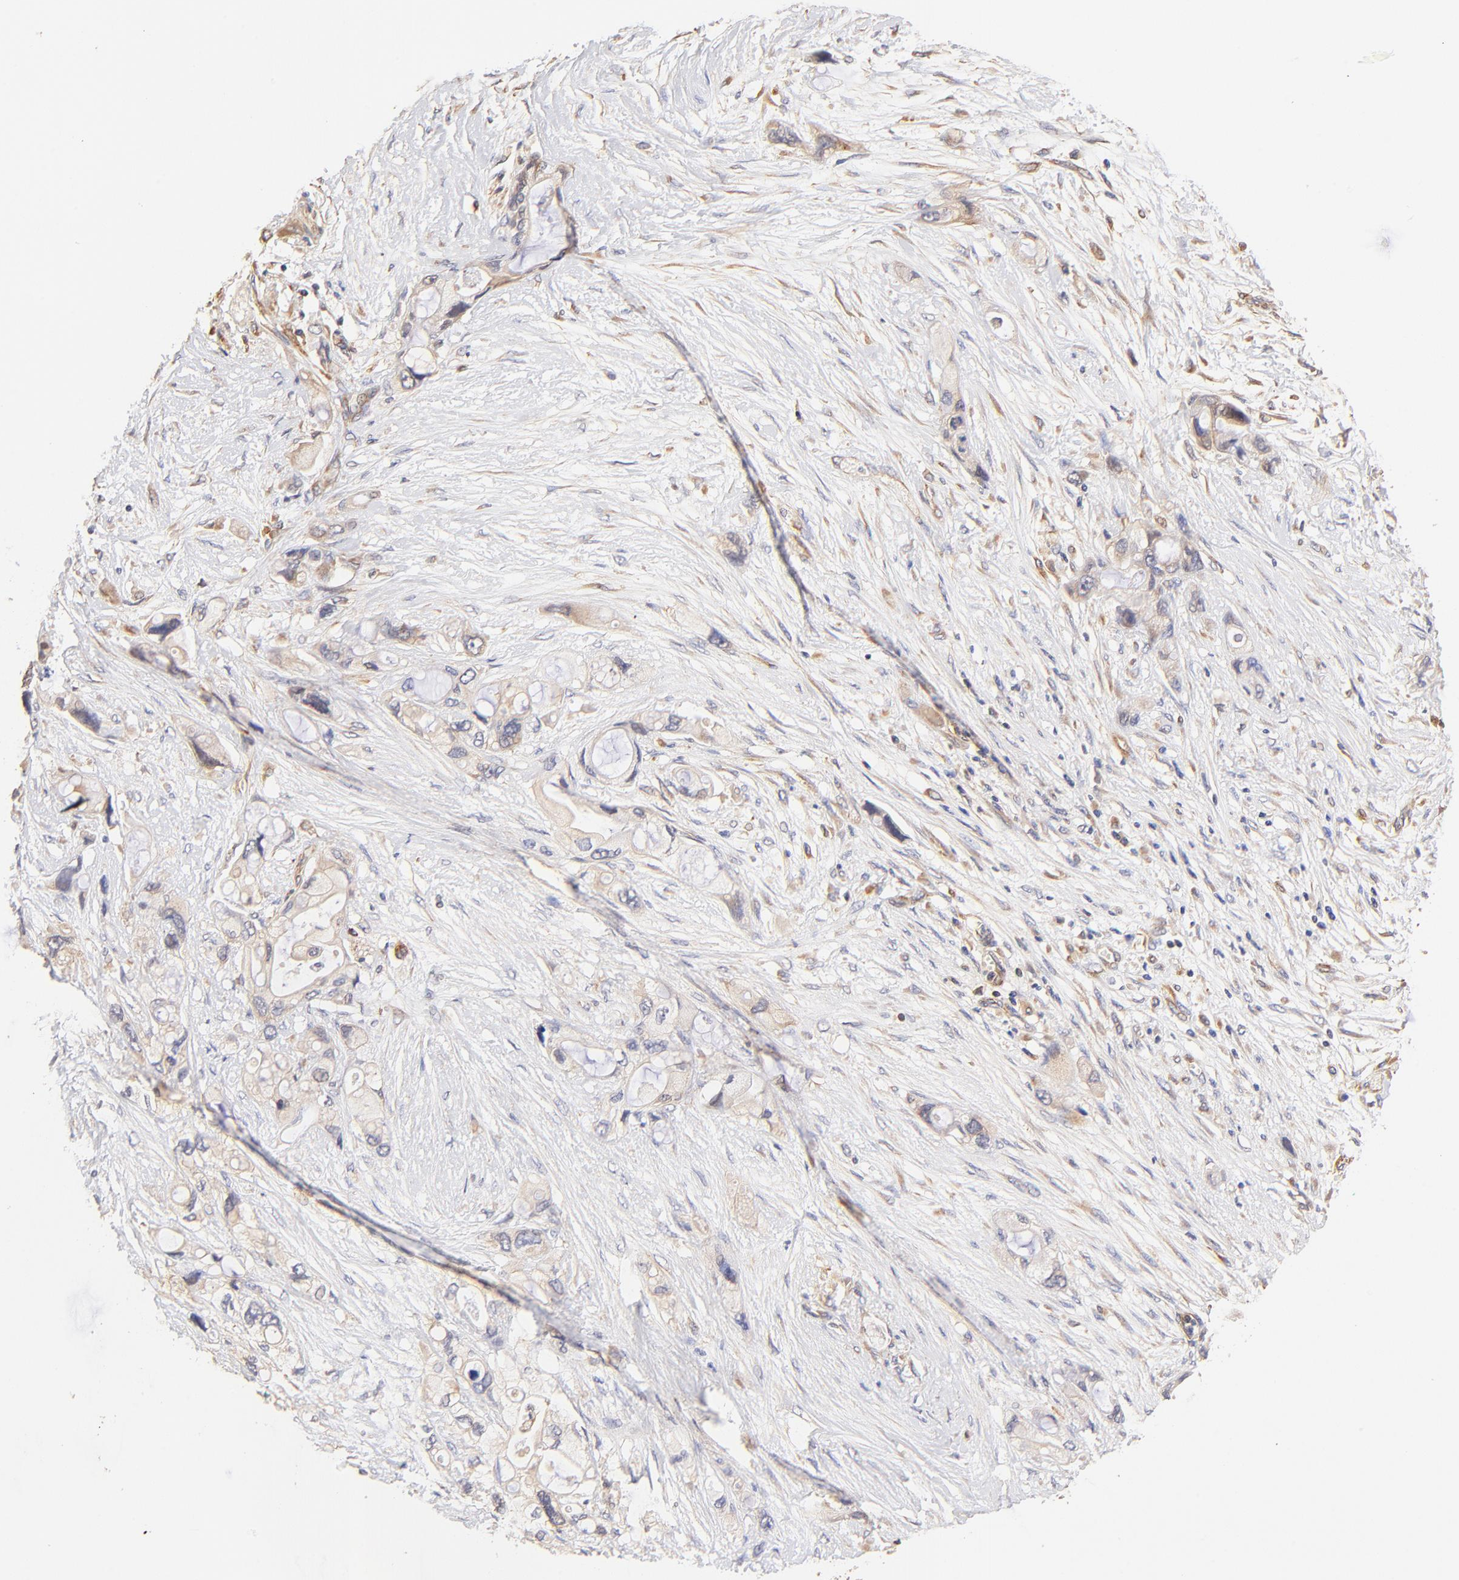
{"staining": {"intensity": "weak", "quantity": ">75%", "location": "cytoplasmic/membranous"}, "tissue": "pancreatic cancer", "cell_type": "Tumor cells", "image_type": "cancer", "snomed": [{"axis": "morphology", "description": "Adenocarcinoma, NOS"}, {"axis": "topography", "description": "Pancreas"}], "caption": "Immunohistochemistry staining of pancreatic cancer (adenocarcinoma), which shows low levels of weak cytoplasmic/membranous positivity in about >75% of tumor cells indicating weak cytoplasmic/membranous protein staining. The staining was performed using DAB (brown) for protein detection and nuclei were counterstained in hematoxylin (blue).", "gene": "TNFAIP3", "patient": {"sex": "female", "age": 59}}